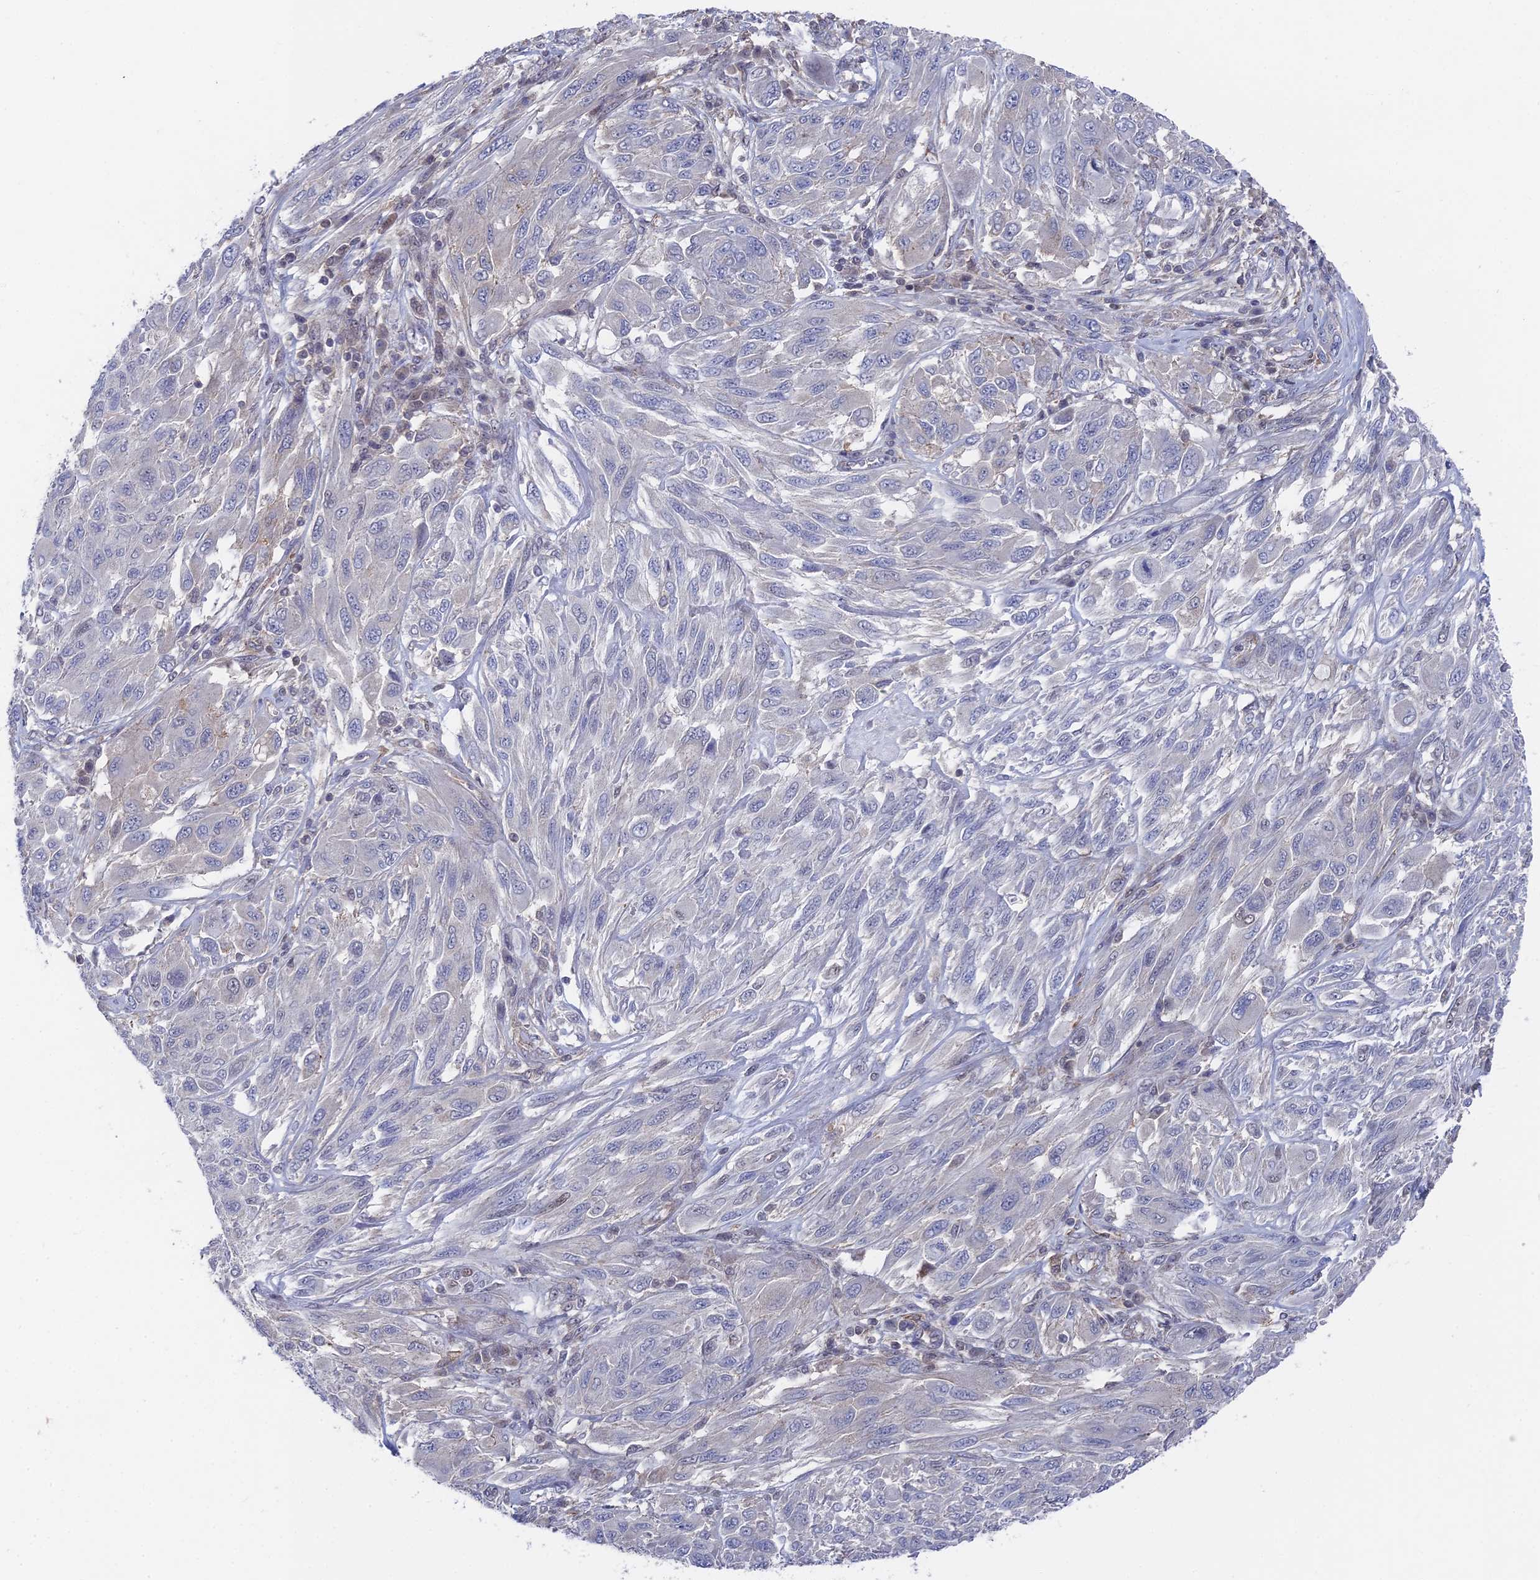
{"staining": {"intensity": "moderate", "quantity": "<25%", "location": "cytoplasmic/membranous"}, "tissue": "melanoma", "cell_type": "Tumor cells", "image_type": "cancer", "snomed": [{"axis": "morphology", "description": "Malignant melanoma, NOS"}, {"axis": "topography", "description": "Skin"}], "caption": "Malignant melanoma was stained to show a protein in brown. There is low levels of moderate cytoplasmic/membranous staining in about <25% of tumor cells.", "gene": "UNC5D", "patient": {"sex": "female", "age": 91}}